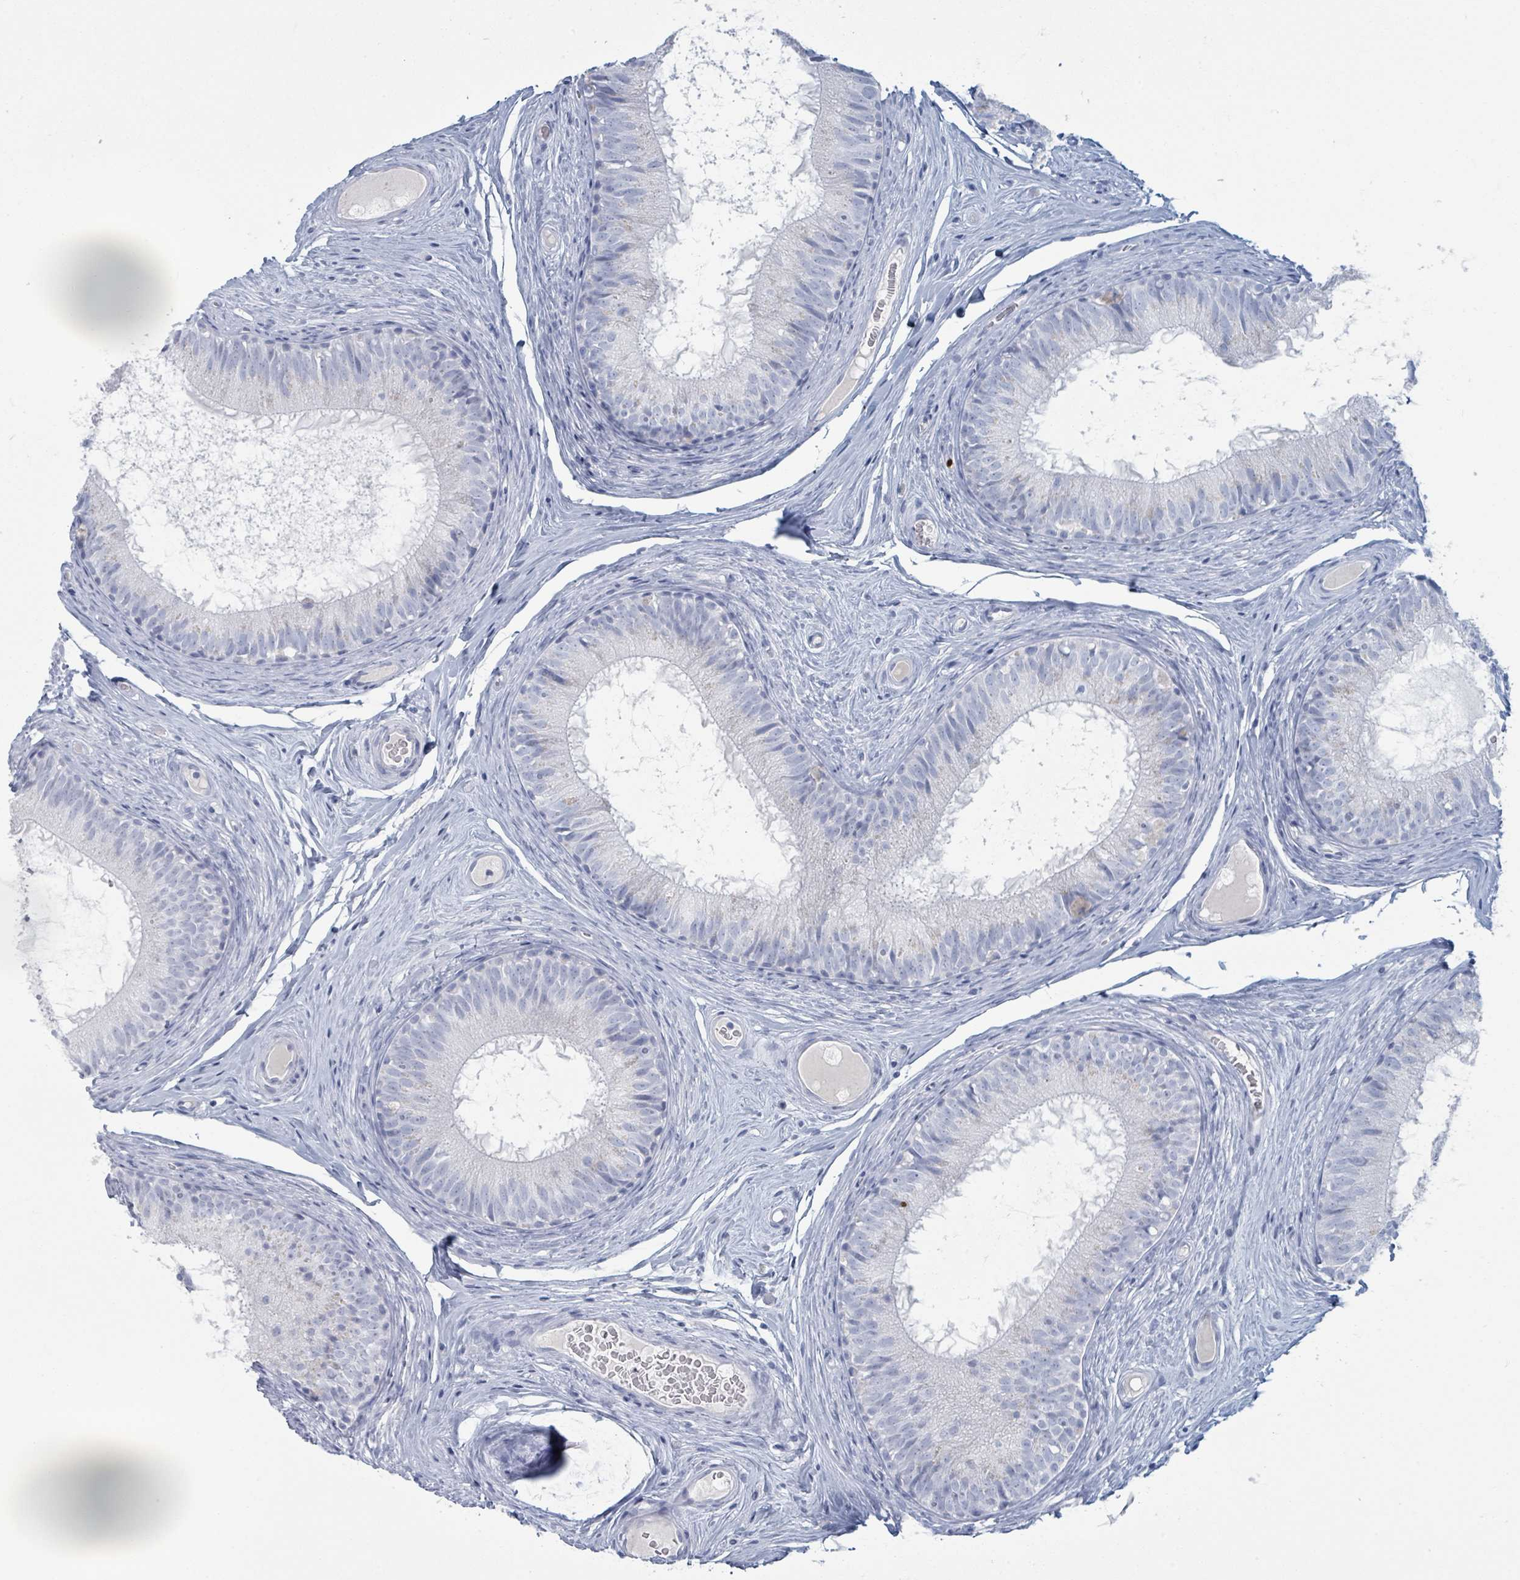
{"staining": {"intensity": "negative", "quantity": "none", "location": "none"}, "tissue": "epididymis", "cell_type": "Glandular cells", "image_type": "normal", "snomed": [{"axis": "morphology", "description": "Normal tissue, NOS"}, {"axis": "topography", "description": "Epididymis"}], "caption": "Immunohistochemistry (IHC) micrograph of unremarkable epididymis stained for a protein (brown), which demonstrates no staining in glandular cells. (DAB (3,3'-diaminobenzidine) IHC with hematoxylin counter stain).", "gene": "DEFA4", "patient": {"sex": "male", "age": 25}}